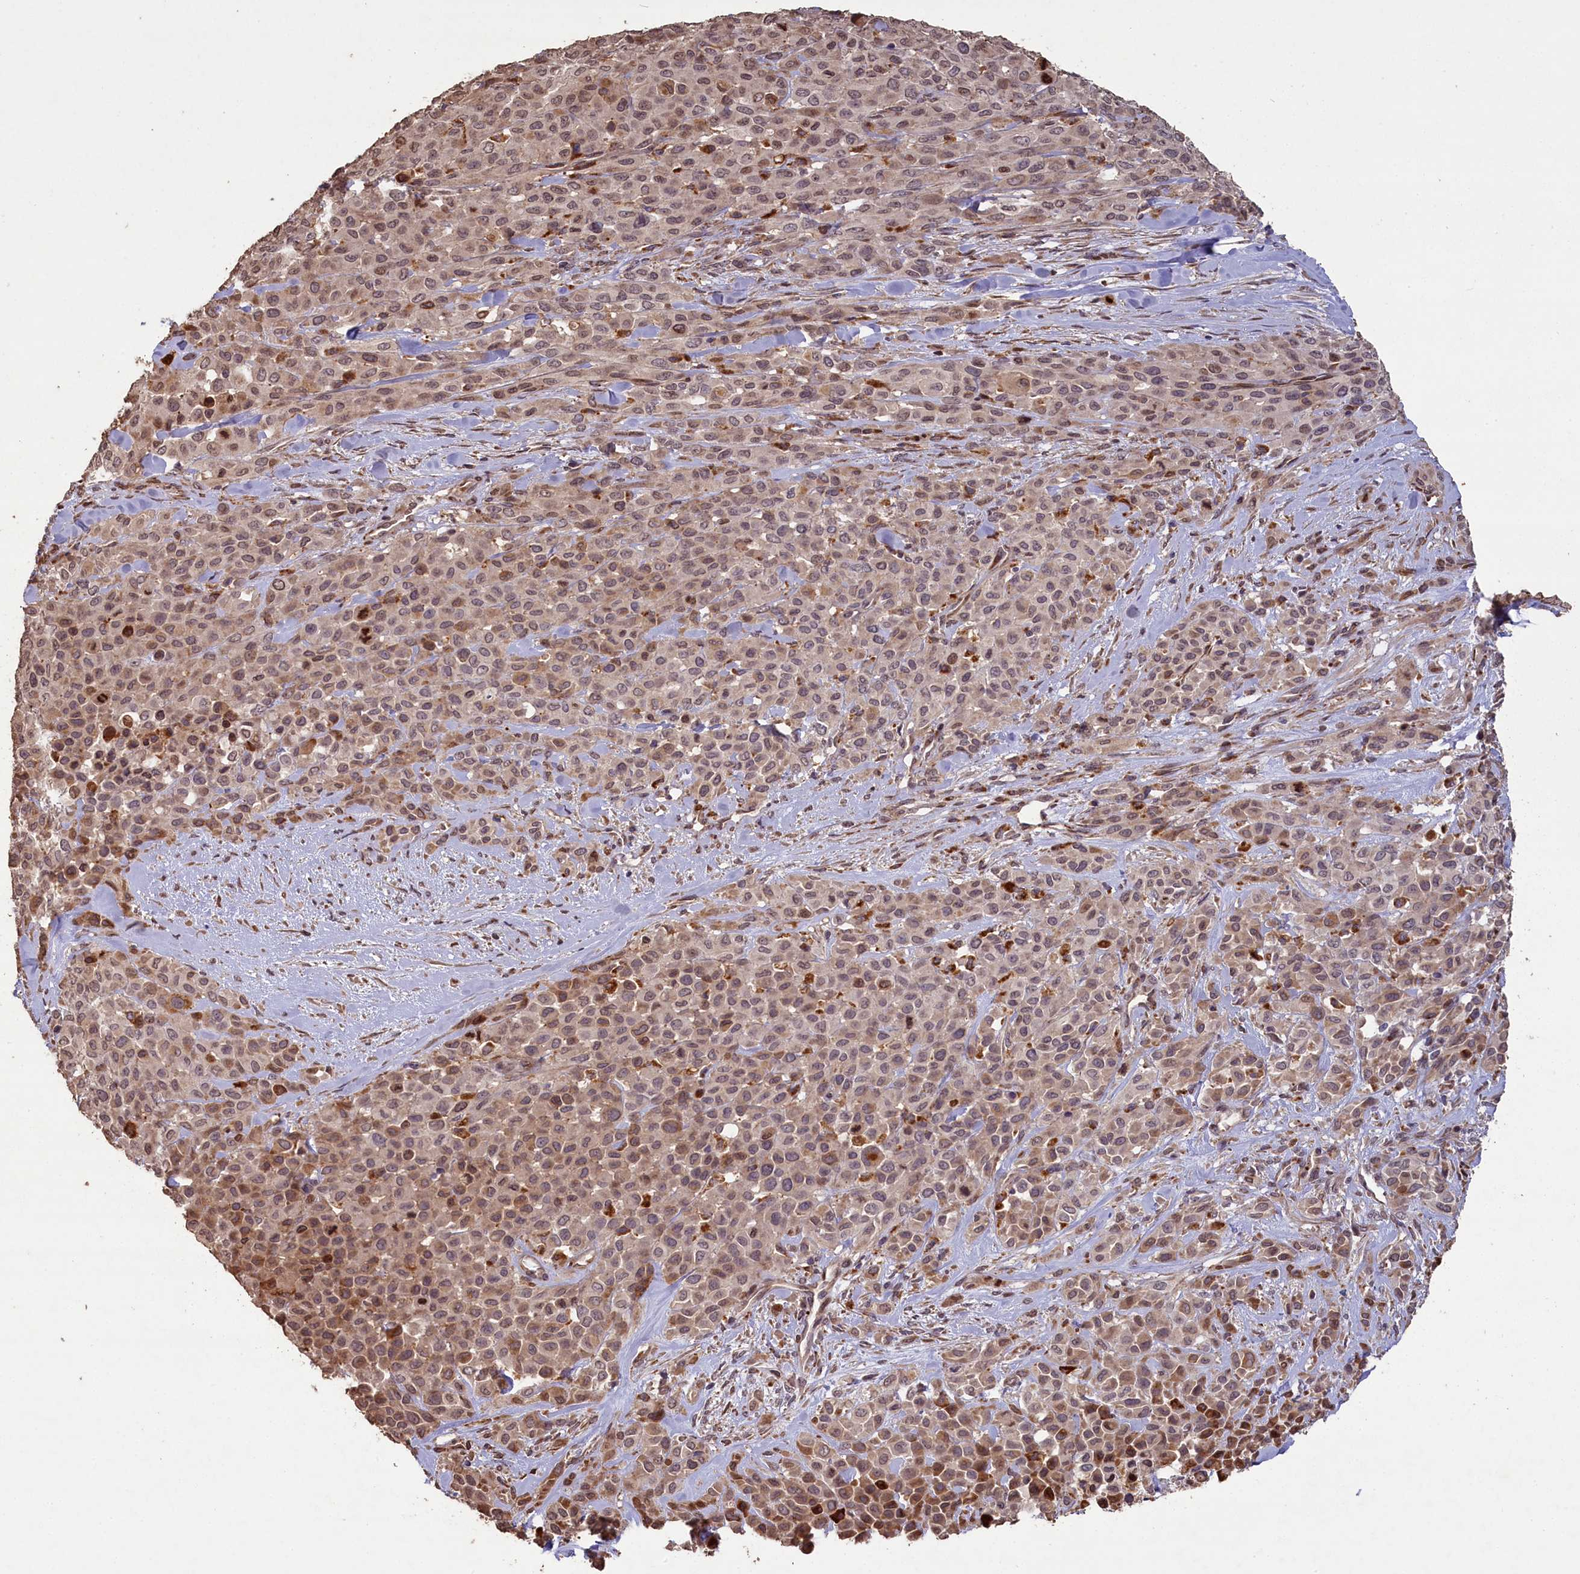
{"staining": {"intensity": "weak", "quantity": "25%-75%", "location": "cytoplasmic/membranous"}, "tissue": "melanoma", "cell_type": "Tumor cells", "image_type": "cancer", "snomed": [{"axis": "morphology", "description": "Malignant melanoma, Metastatic site"}, {"axis": "topography", "description": "Skin"}], "caption": "IHC of human malignant melanoma (metastatic site) shows low levels of weak cytoplasmic/membranous staining in approximately 25%-75% of tumor cells.", "gene": "SLC38A7", "patient": {"sex": "female", "age": 81}}